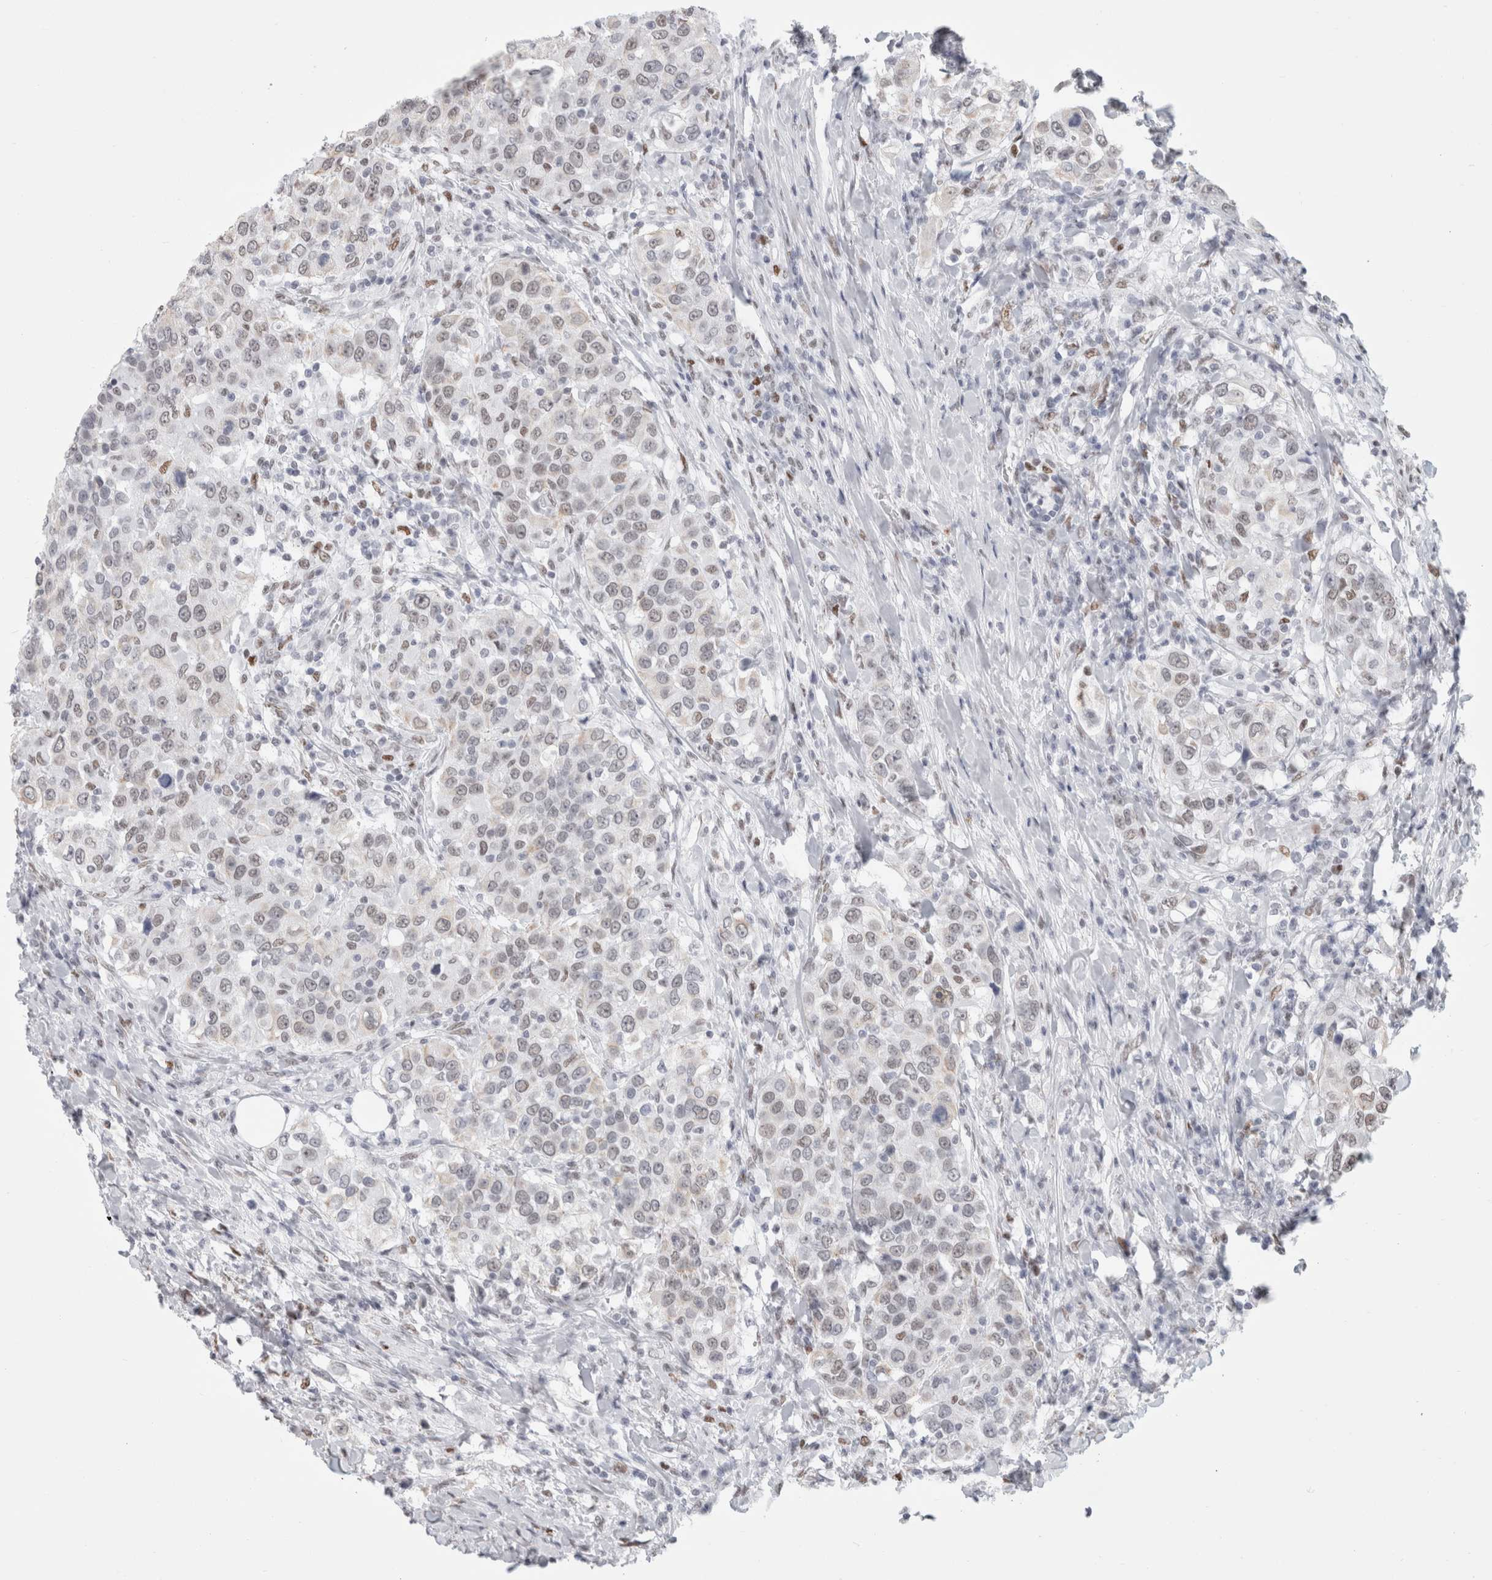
{"staining": {"intensity": "weak", "quantity": "25%-75%", "location": "nuclear"}, "tissue": "urothelial cancer", "cell_type": "Tumor cells", "image_type": "cancer", "snomed": [{"axis": "morphology", "description": "Urothelial carcinoma, High grade"}, {"axis": "topography", "description": "Urinary bladder"}], "caption": "This image displays IHC staining of human urothelial cancer, with low weak nuclear expression in about 25%-75% of tumor cells.", "gene": "SMARCC1", "patient": {"sex": "female", "age": 80}}